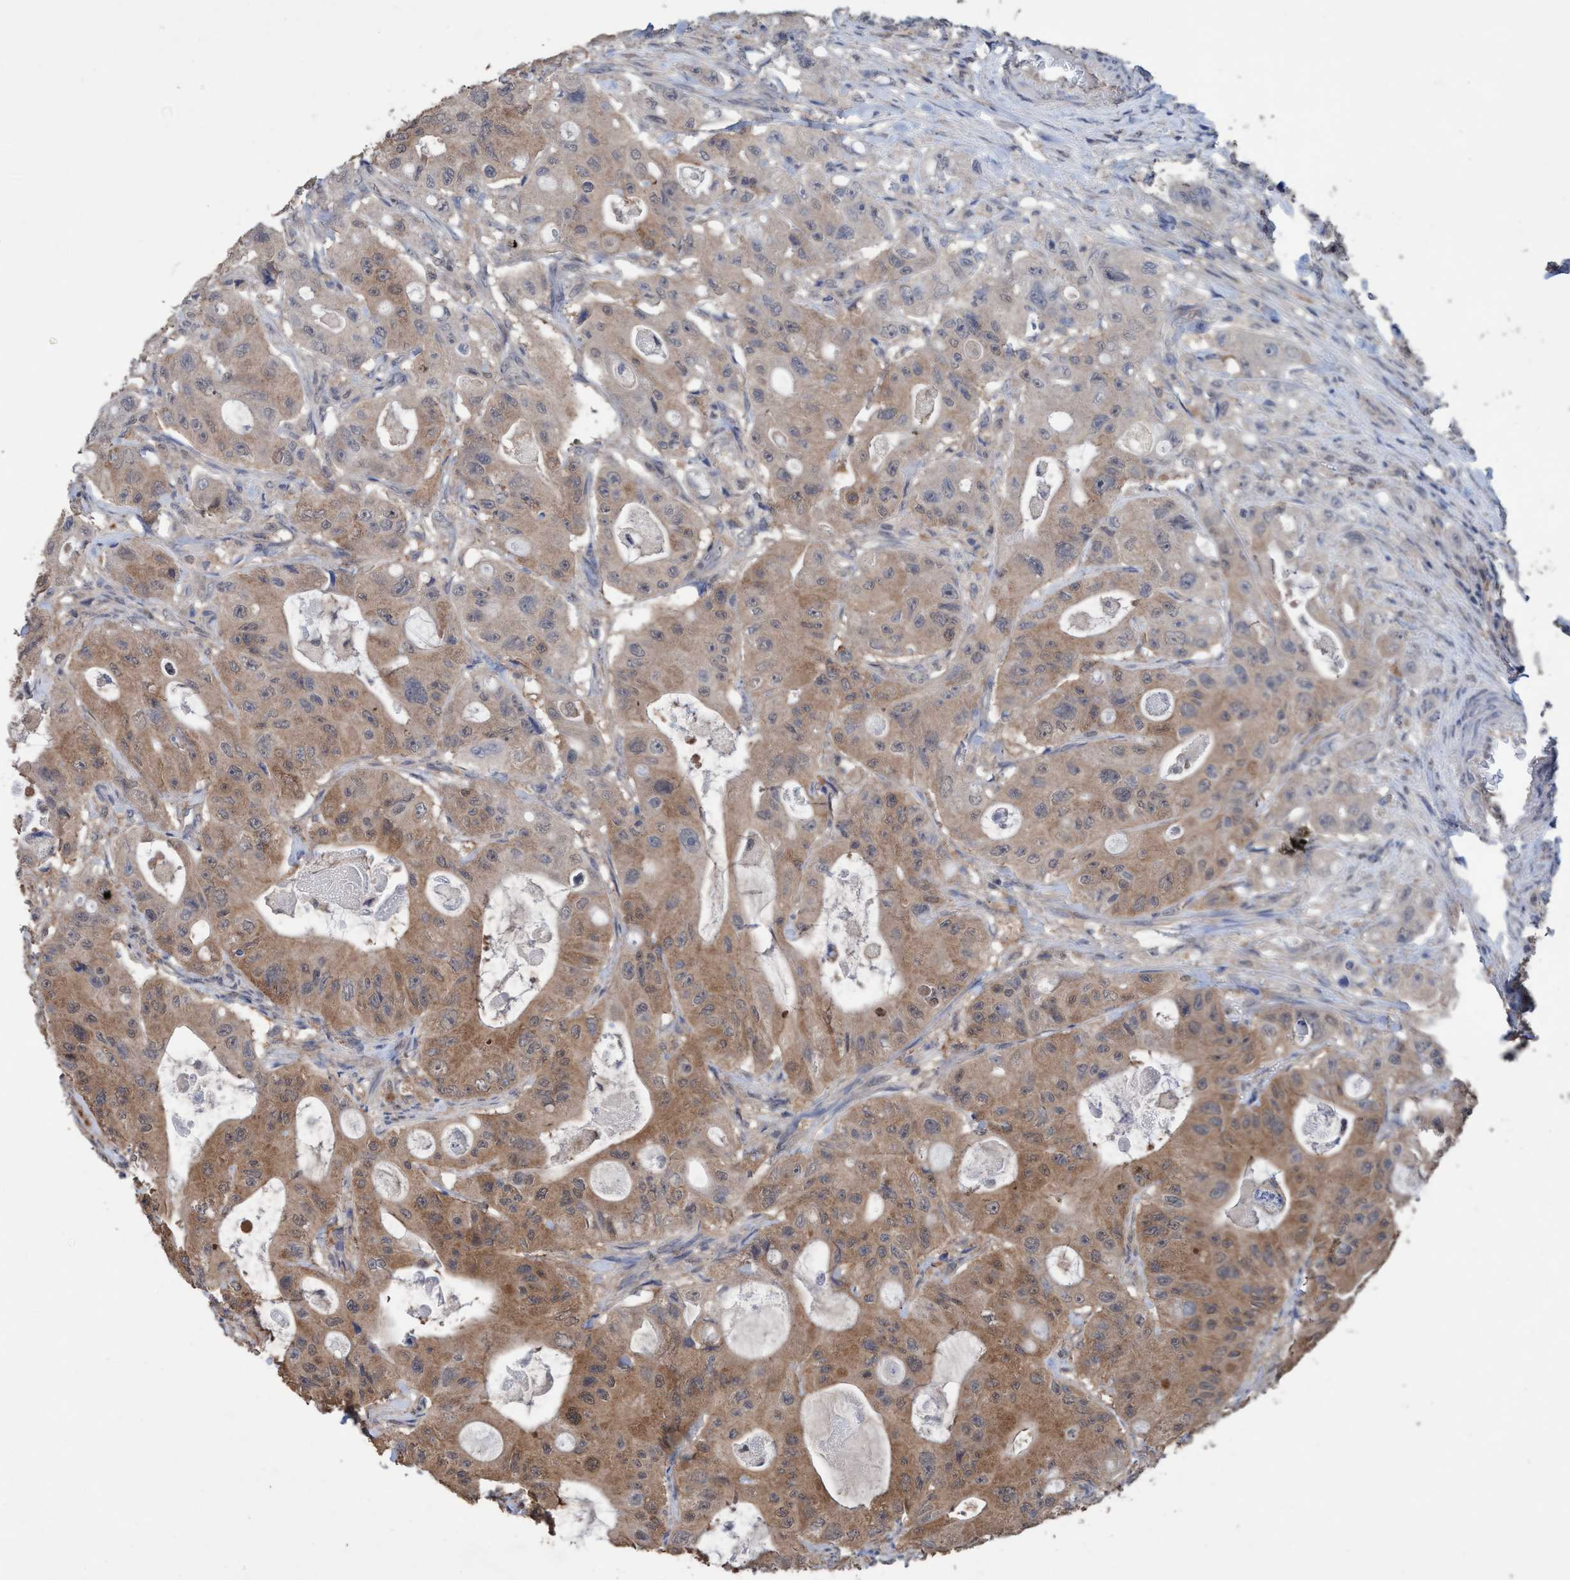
{"staining": {"intensity": "moderate", "quantity": ">75%", "location": "cytoplasmic/membranous"}, "tissue": "colorectal cancer", "cell_type": "Tumor cells", "image_type": "cancer", "snomed": [{"axis": "morphology", "description": "Adenocarcinoma, NOS"}, {"axis": "topography", "description": "Colon"}], "caption": "This photomicrograph shows adenocarcinoma (colorectal) stained with IHC to label a protein in brown. The cytoplasmic/membranous of tumor cells show moderate positivity for the protein. Nuclei are counter-stained blue.", "gene": "GLOD4", "patient": {"sex": "female", "age": 46}}